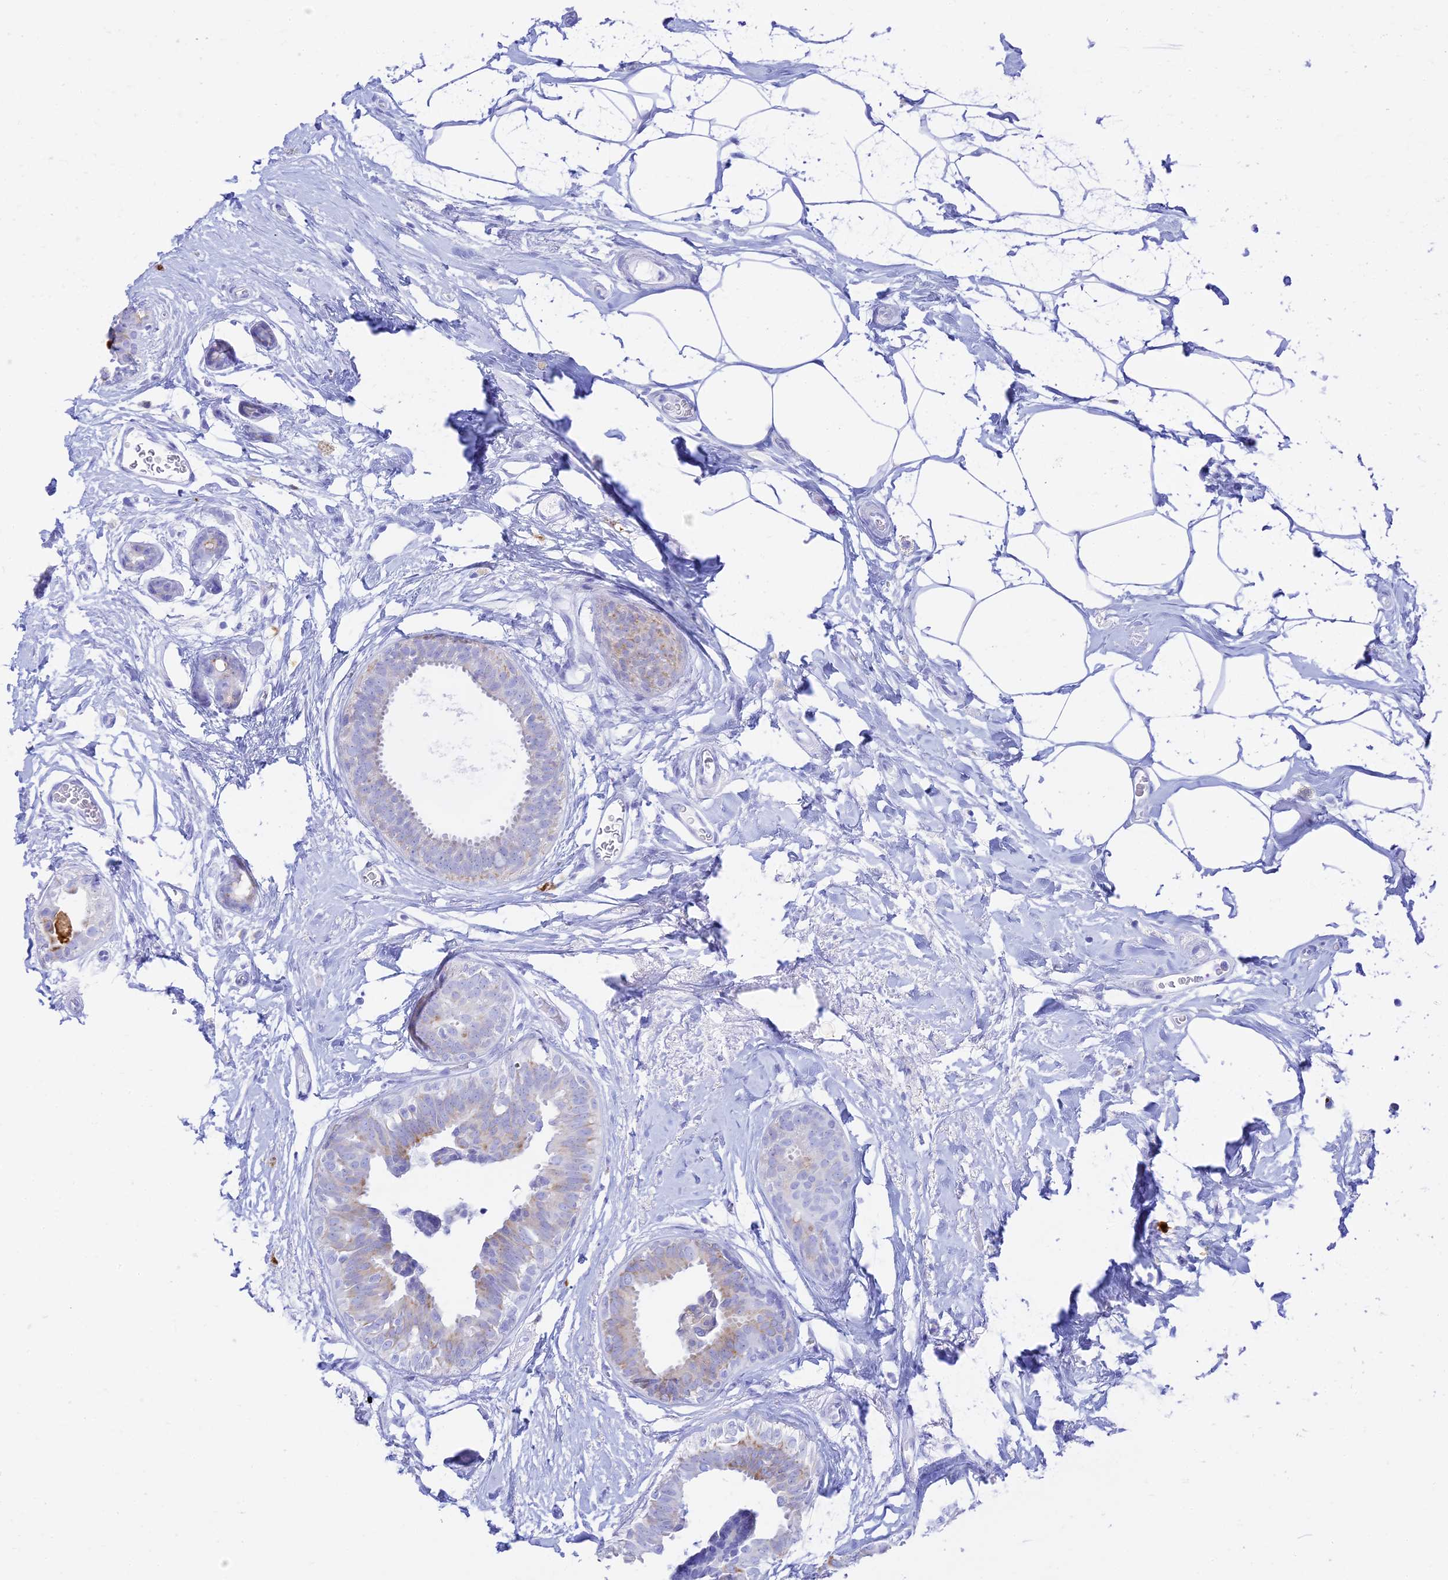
{"staining": {"intensity": "negative", "quantity": "none", "location": "none"}, "tissue": "breast cancer", "cell_type": "Tumor cells", "image_type": "cancer", "snomed": [{"axis": "morphology", "description": "Lobular carcinoma"}, {"axis": "topography", "description": "Breast"}], "caption": "Immunohistochemistry of breast lobular carcinoma exhibits no expression in tumor cells.", "gene": "CEP152", "patient": {"sex": "female", "age": 58}}